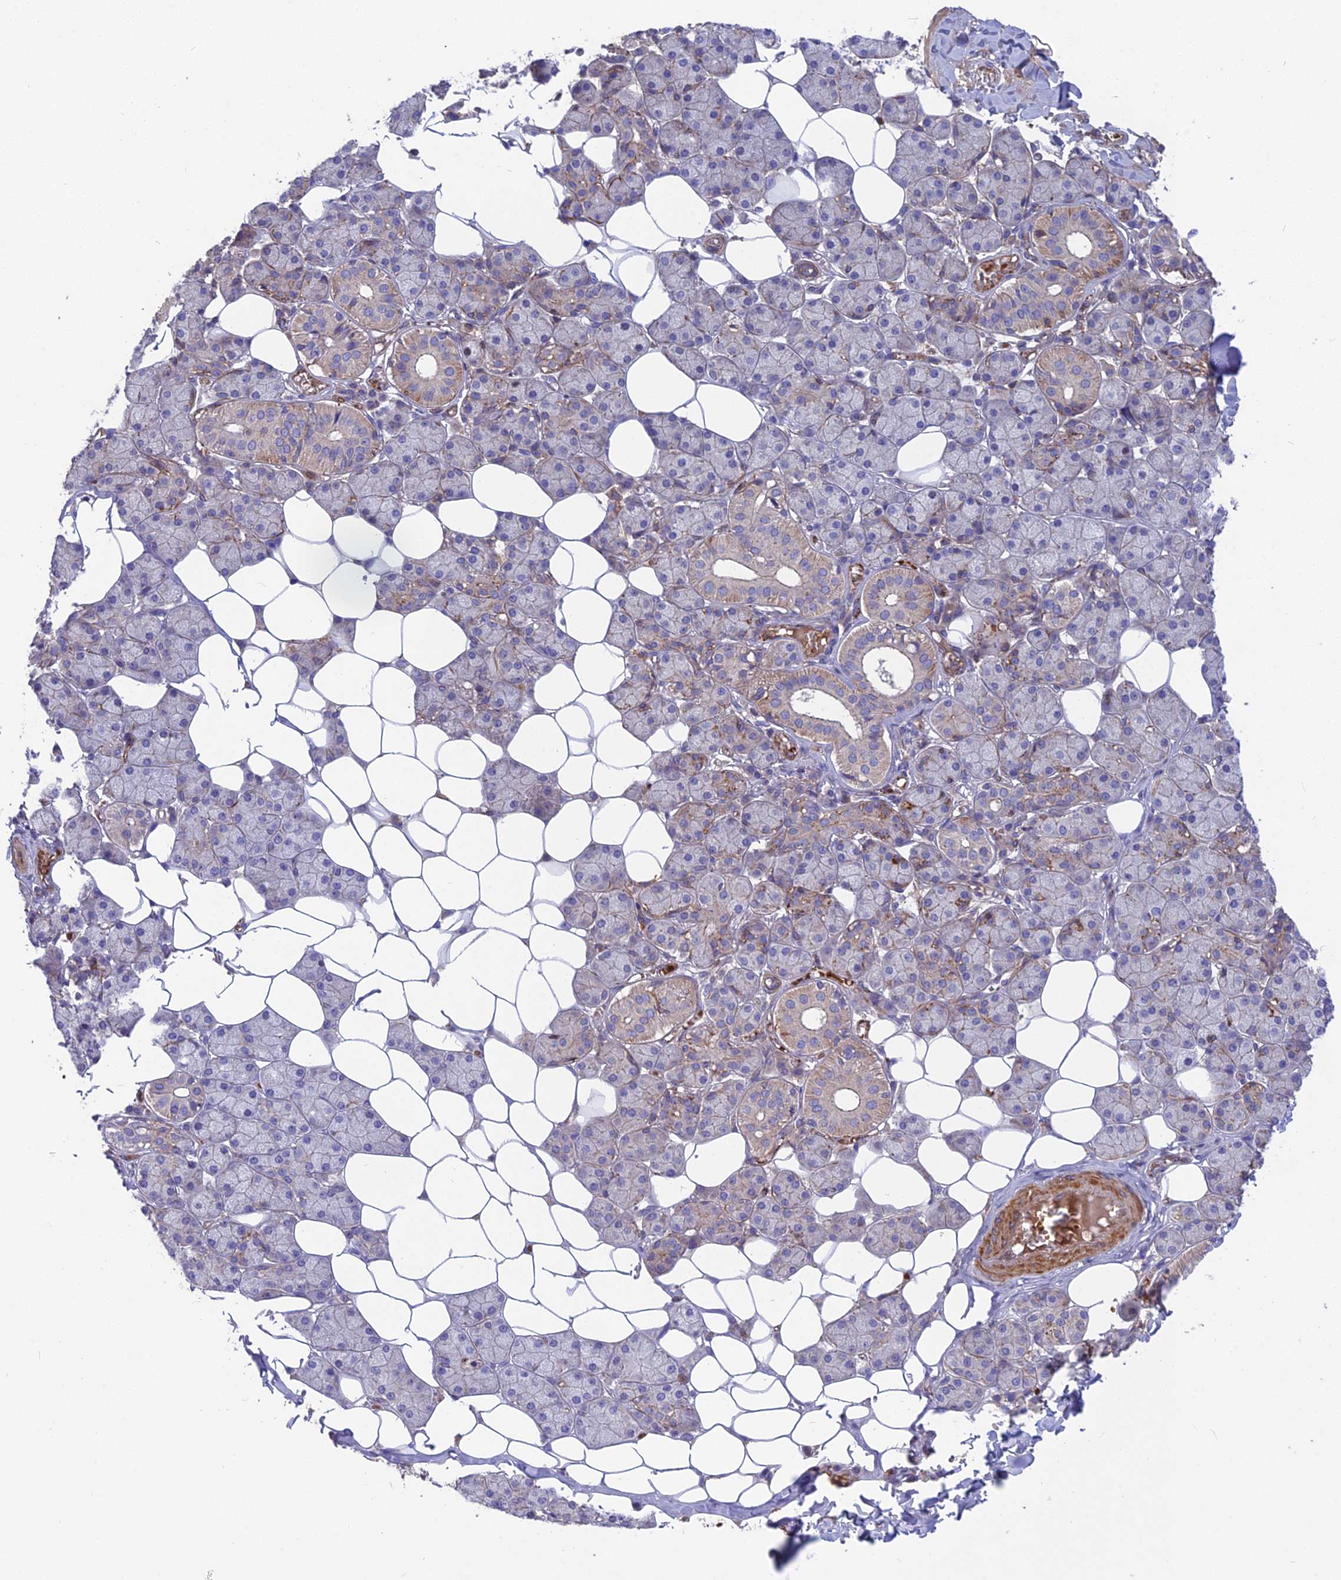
{"staining": {"intensity": "moderate", "quantity": "<25%", "location": "cytoplasmic/membranous"}, "tissue": "salivary gland", "cell_type": "Glandular cells", "image_type": "normal", "snomed": [{"axis": "morphology", "description": "Normal tissue, NOS"}, {"axis": "topography", "description": "Salivary gland"}], "caption": "Immunohistochemistry of benign salivary gland exhibits low levels of moderate cytoplasmic/membranous positivity in approximately <25% of glandular cells. Using DAB (3,3'-diaminobenzidine) (brown) and hematoxylin (blue) stains, captured at high magnification using brightfield microscopy.", "gene": "CPNE7", "patient": {"sex": "female", "age": 33}}